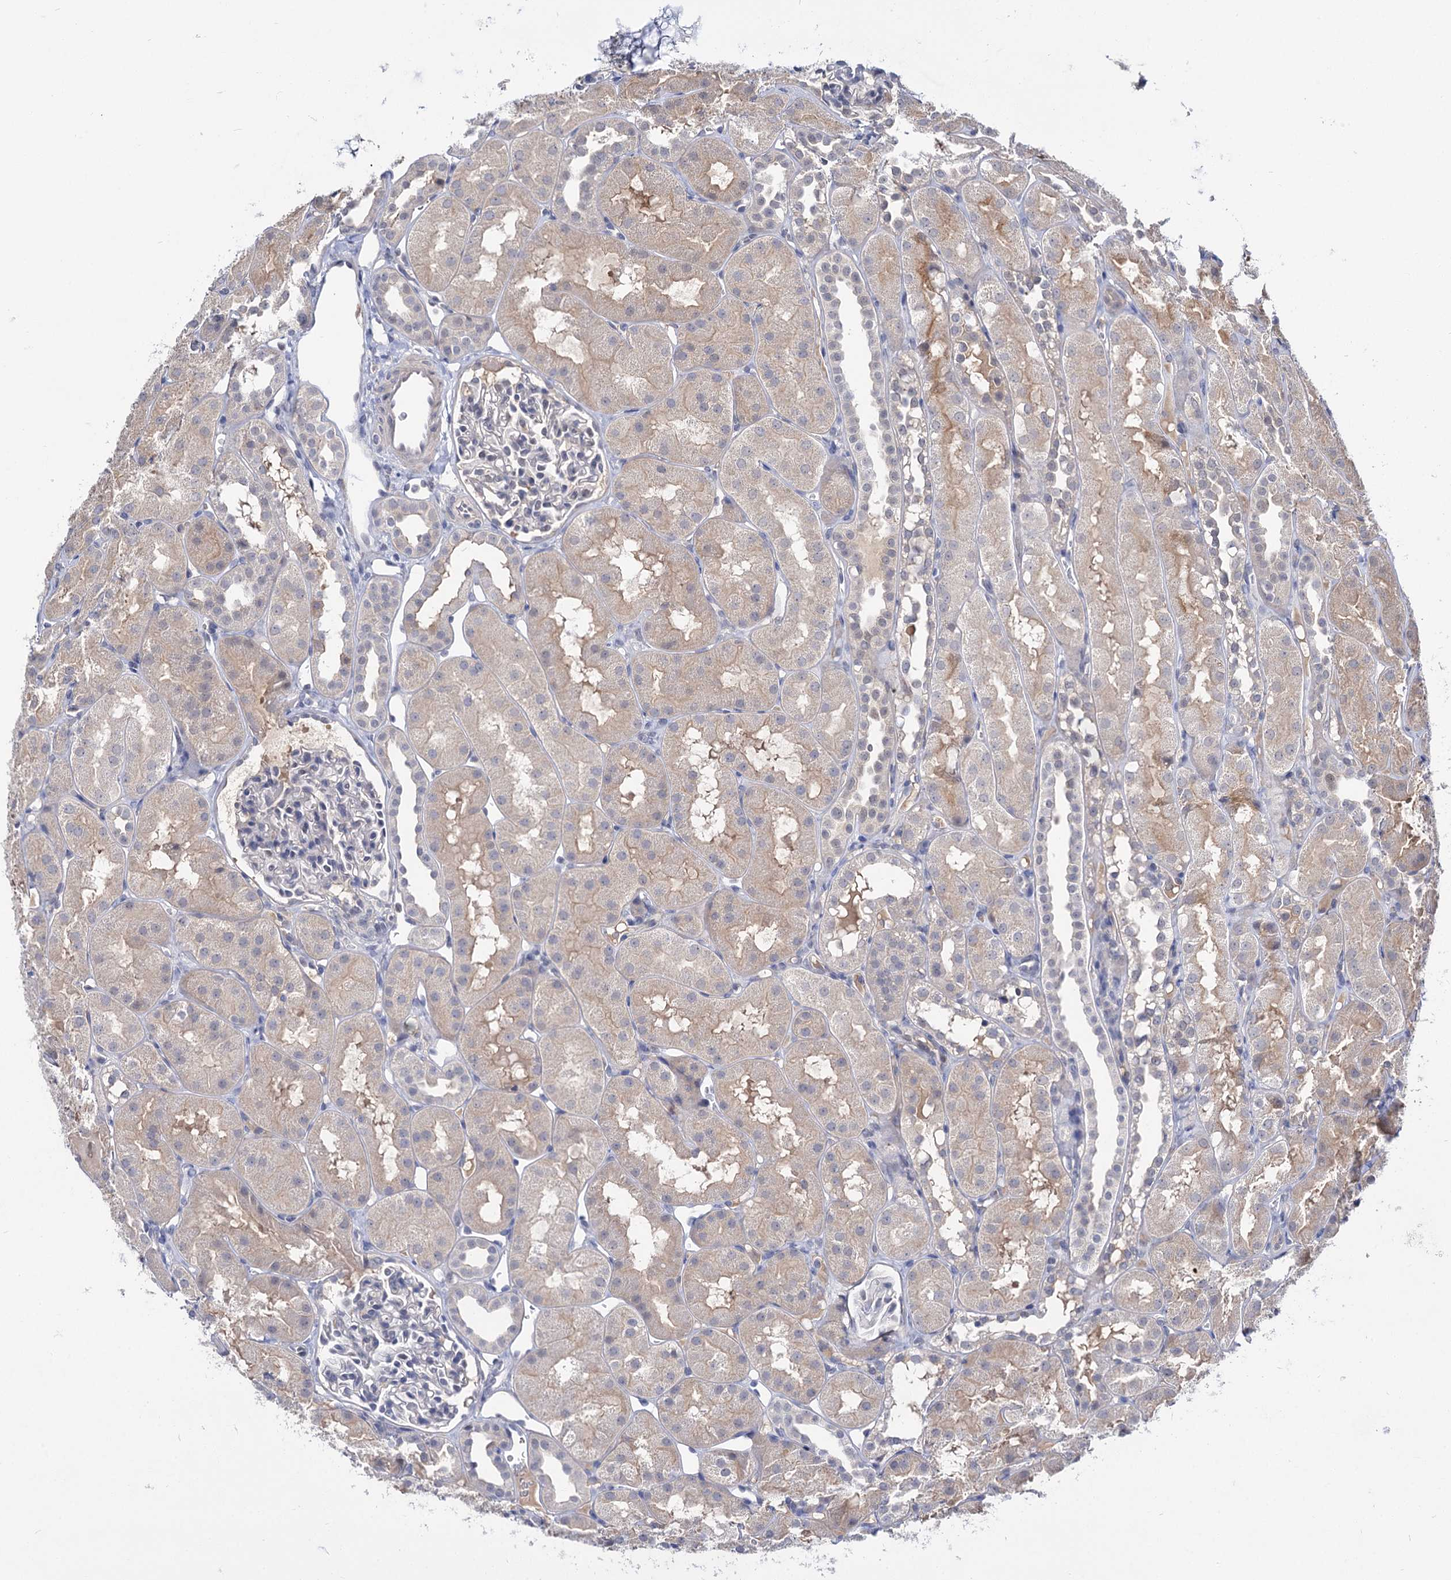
{"staining": {"intensity": "negative", "quantity": "none", "location": "none"}, "tissue": "kidney", "cell_type": "Cells in glomeruli", "image_type": "normal", "snomed": [{"axis": "morphology", "description": "Normal tissue, NOS"}, {"axis": "topography", "description": "Kidney"}, {"axis": "topography", "description": "Urinary bladder"}], "caption": "Immunohistochemical staining of unremarkable human kidney exhibits no significant expression in cells in glomeruli.", "gene": "NEK10", "patient": {"sex": "male", "age": 16}}